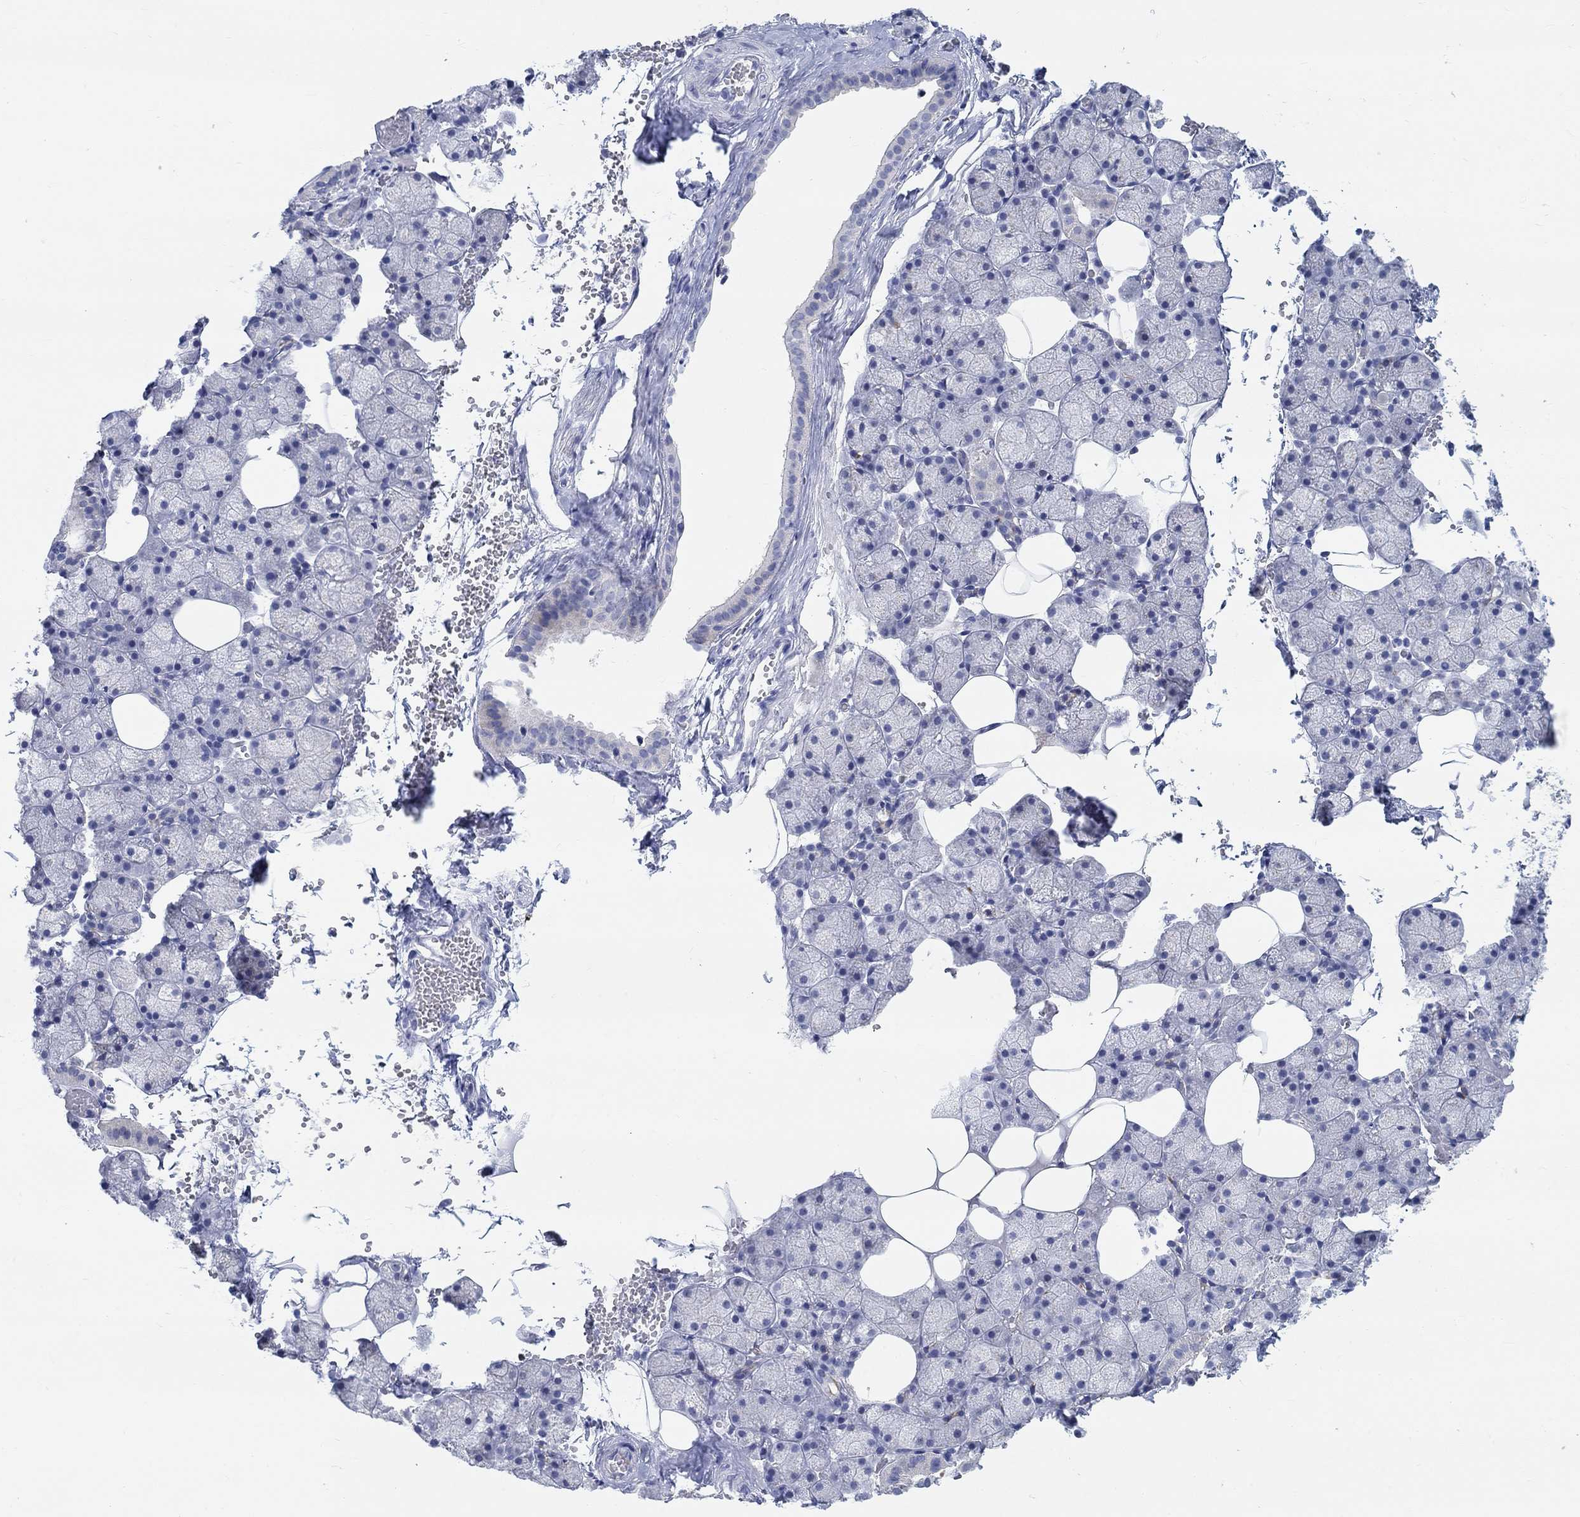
{"staining": {"intensity": "weak", "quantity": "<25%", "location": "cytoplasmic/membranous"}, "tissue": "salivary gland", "cell_type": "Glandular cells", "image_type": "normal", "snomed": [{"axis": "morphology", "description": "Normal tissue, NOS"}, {"axis": "topography", "description": "Salivary gland"}], "caption": "Immunohistochemistry image of benign salivary gland stained for a protein (brown), which demonstrates no positivity in glandular cells. (Brightfield microscopy of DAB (3,3'-diaminobenzidine) immunohistochemistry at high magnification).", "gene": "GRIA3", "patient": {"sex": "male", "age": 38}}